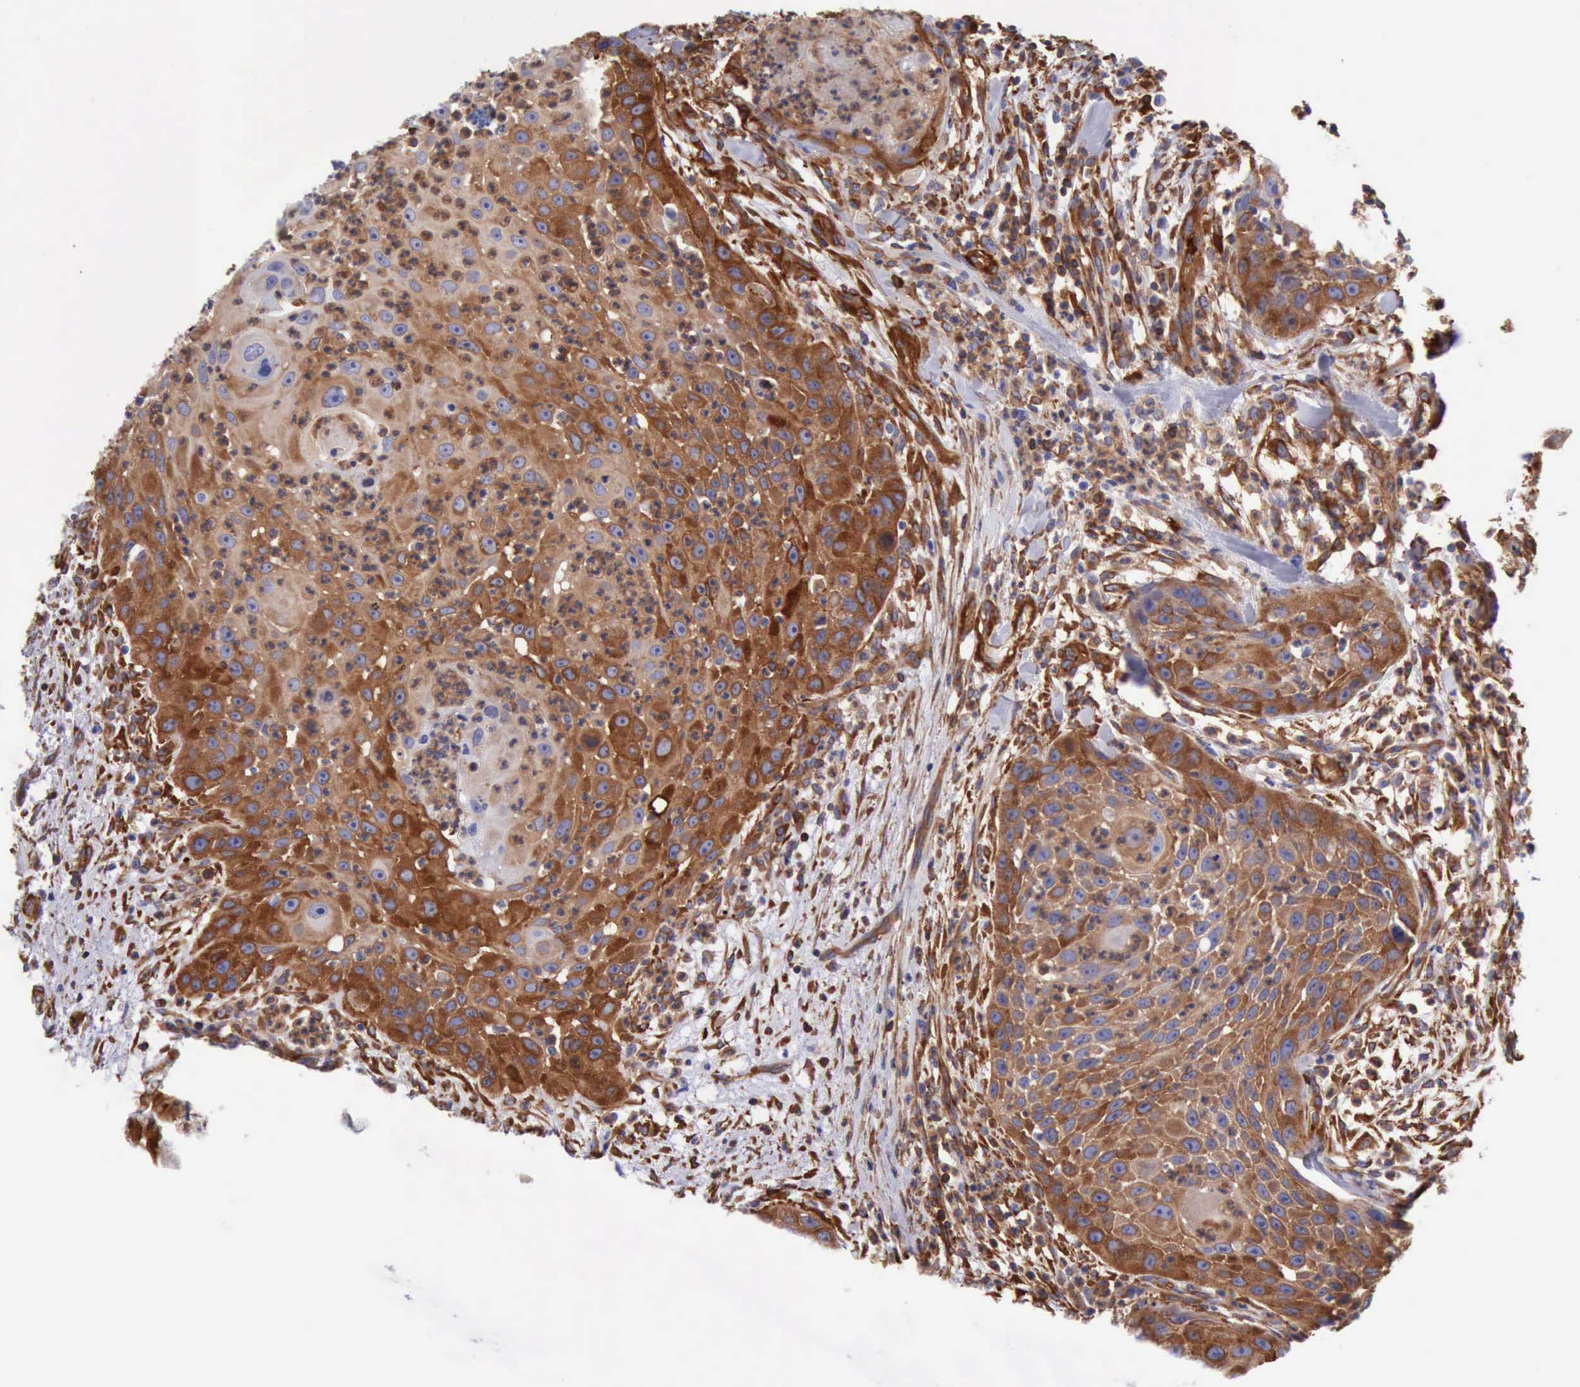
{"staining": {"intensity": "moderate", "quantity": ">75%", "location": "cytoplasmic/membranous"}, "tissue": "head and neck cancer", "cell_type": "Tumor cells", "image_type": "cancer", "snomed": [{"axis": "morphology", "description": "Squamous cell carcinoma, NOS"}, {"axis": "topography", "description": "Head-Neck"}], "caption": "Immunohistochemical staining of head and neck cancer (squamous cell carcinoma) displays moderate cytoplasmic/membranous protein staining in about >75% of tumor cells.", "gene": "FLNA", "patient": {"sex": "male", "age": 64}}